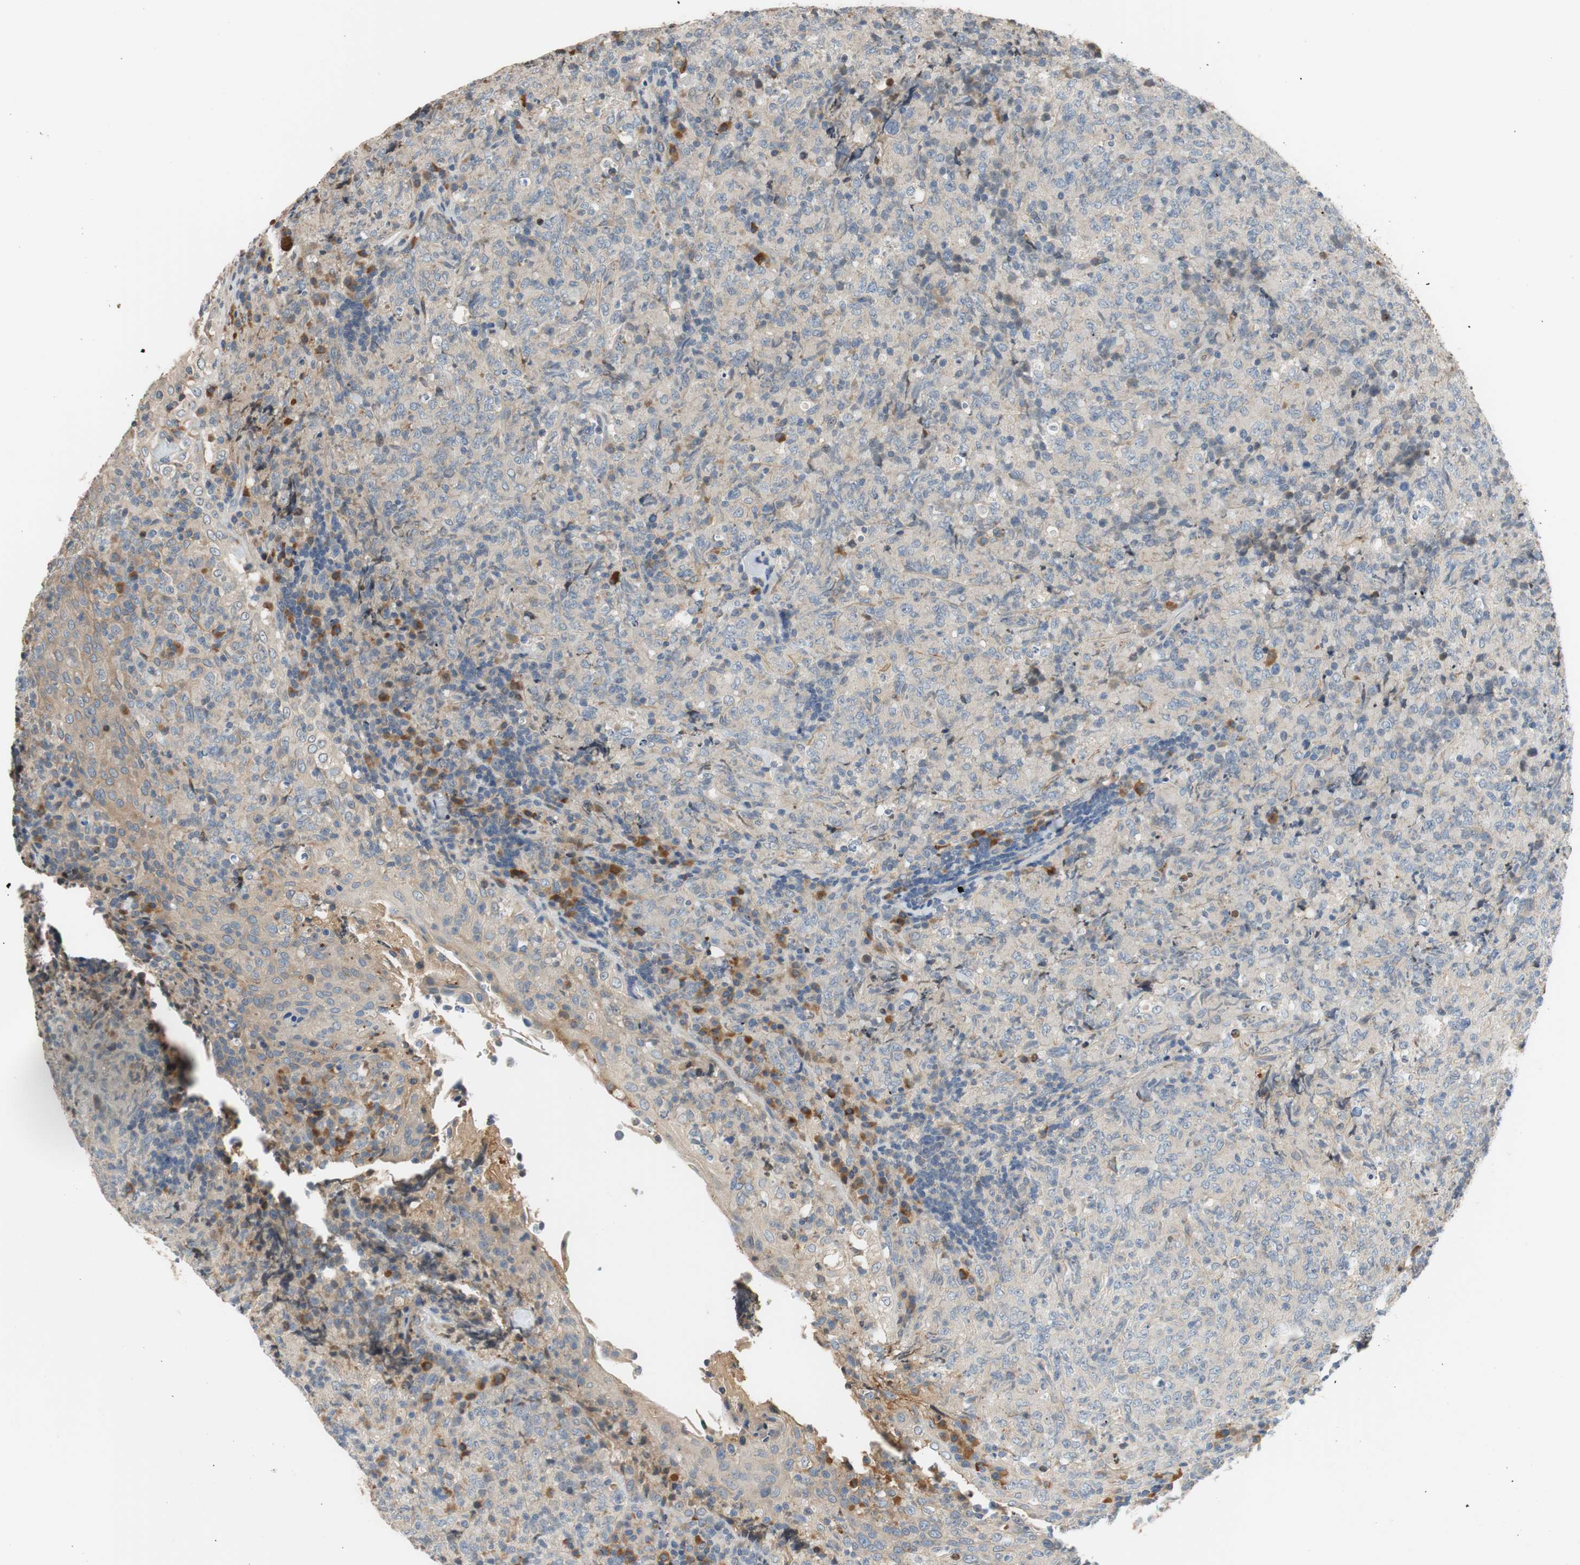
{"staining": {"intensity": "negative", "quantity": "none", "location": "none"}, "tissue": "lymphoma", "cell_type": "Tumor cells", "image_type": "cancer", "snomed": [{"axis": "morphology", "description": "Malignant lymphoma, non-Hodgkin's type, High grade"}, {"axis": "topography", "description": "Tonsil"}], "caption": "Immunohistochemical staining of human malignant lymphoma, non-Hodgkin's type (high-grade) demonstrates no significant expression in tumor cells.", "gene": "C4A", "patient": {"sex": "female", "age": 36}}